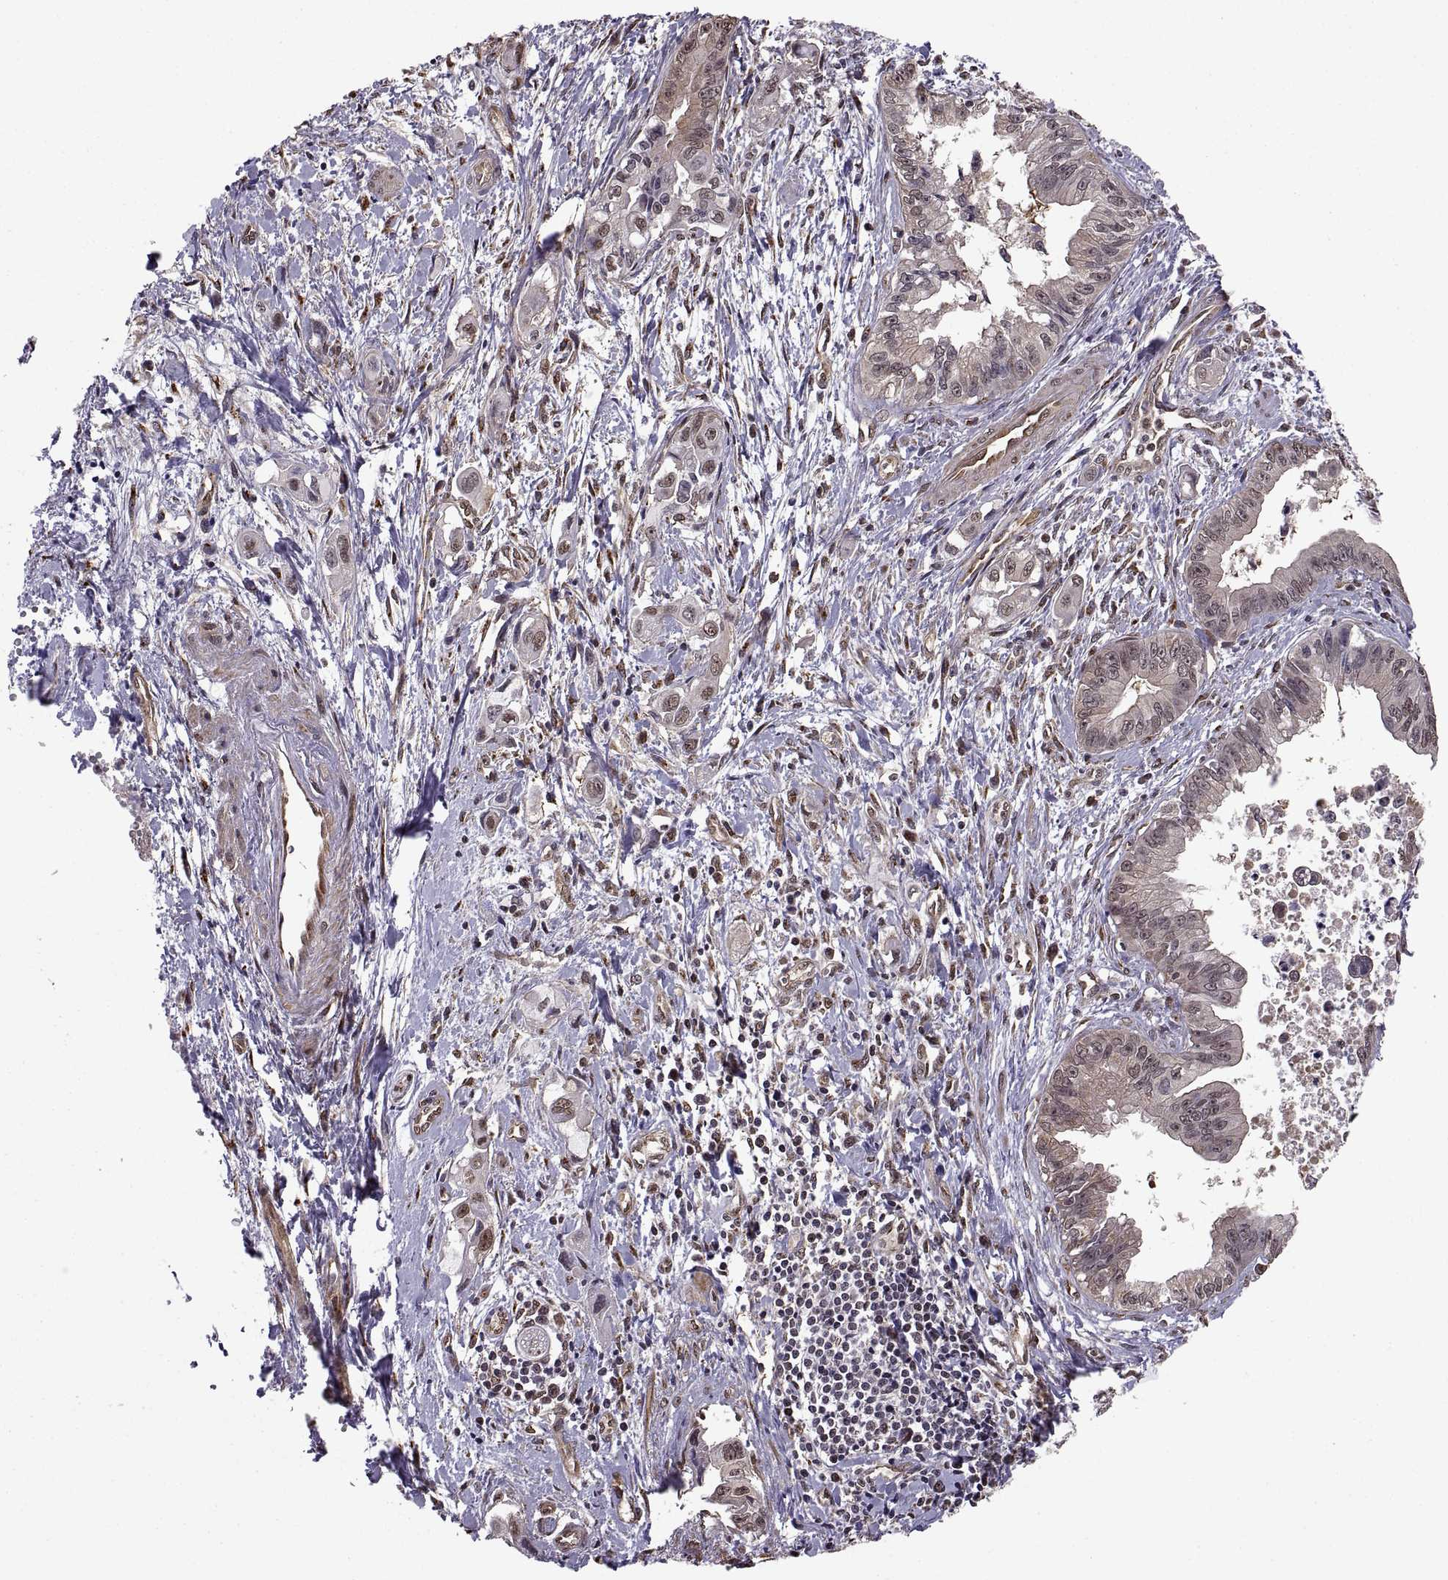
{"staining": {"intensity": "negative", "quantity": "none", "location": "none"}, "tissue": "pancreatic cancer", "cell_type": "Tumor cells", "image_type": "cancer", "snomed": [{"axis": "morphology", "description": "Adenocarcinoma, NOS"}, {"axis": "topography", "description": "Pancreas"}], "caption": "Immunohistochemical staining of human pancreatic adenocarcinoma displays no significant positivity in tumor cells.", "gene": "ARRB1", "patient": {"sex": "male", "age": 60}}